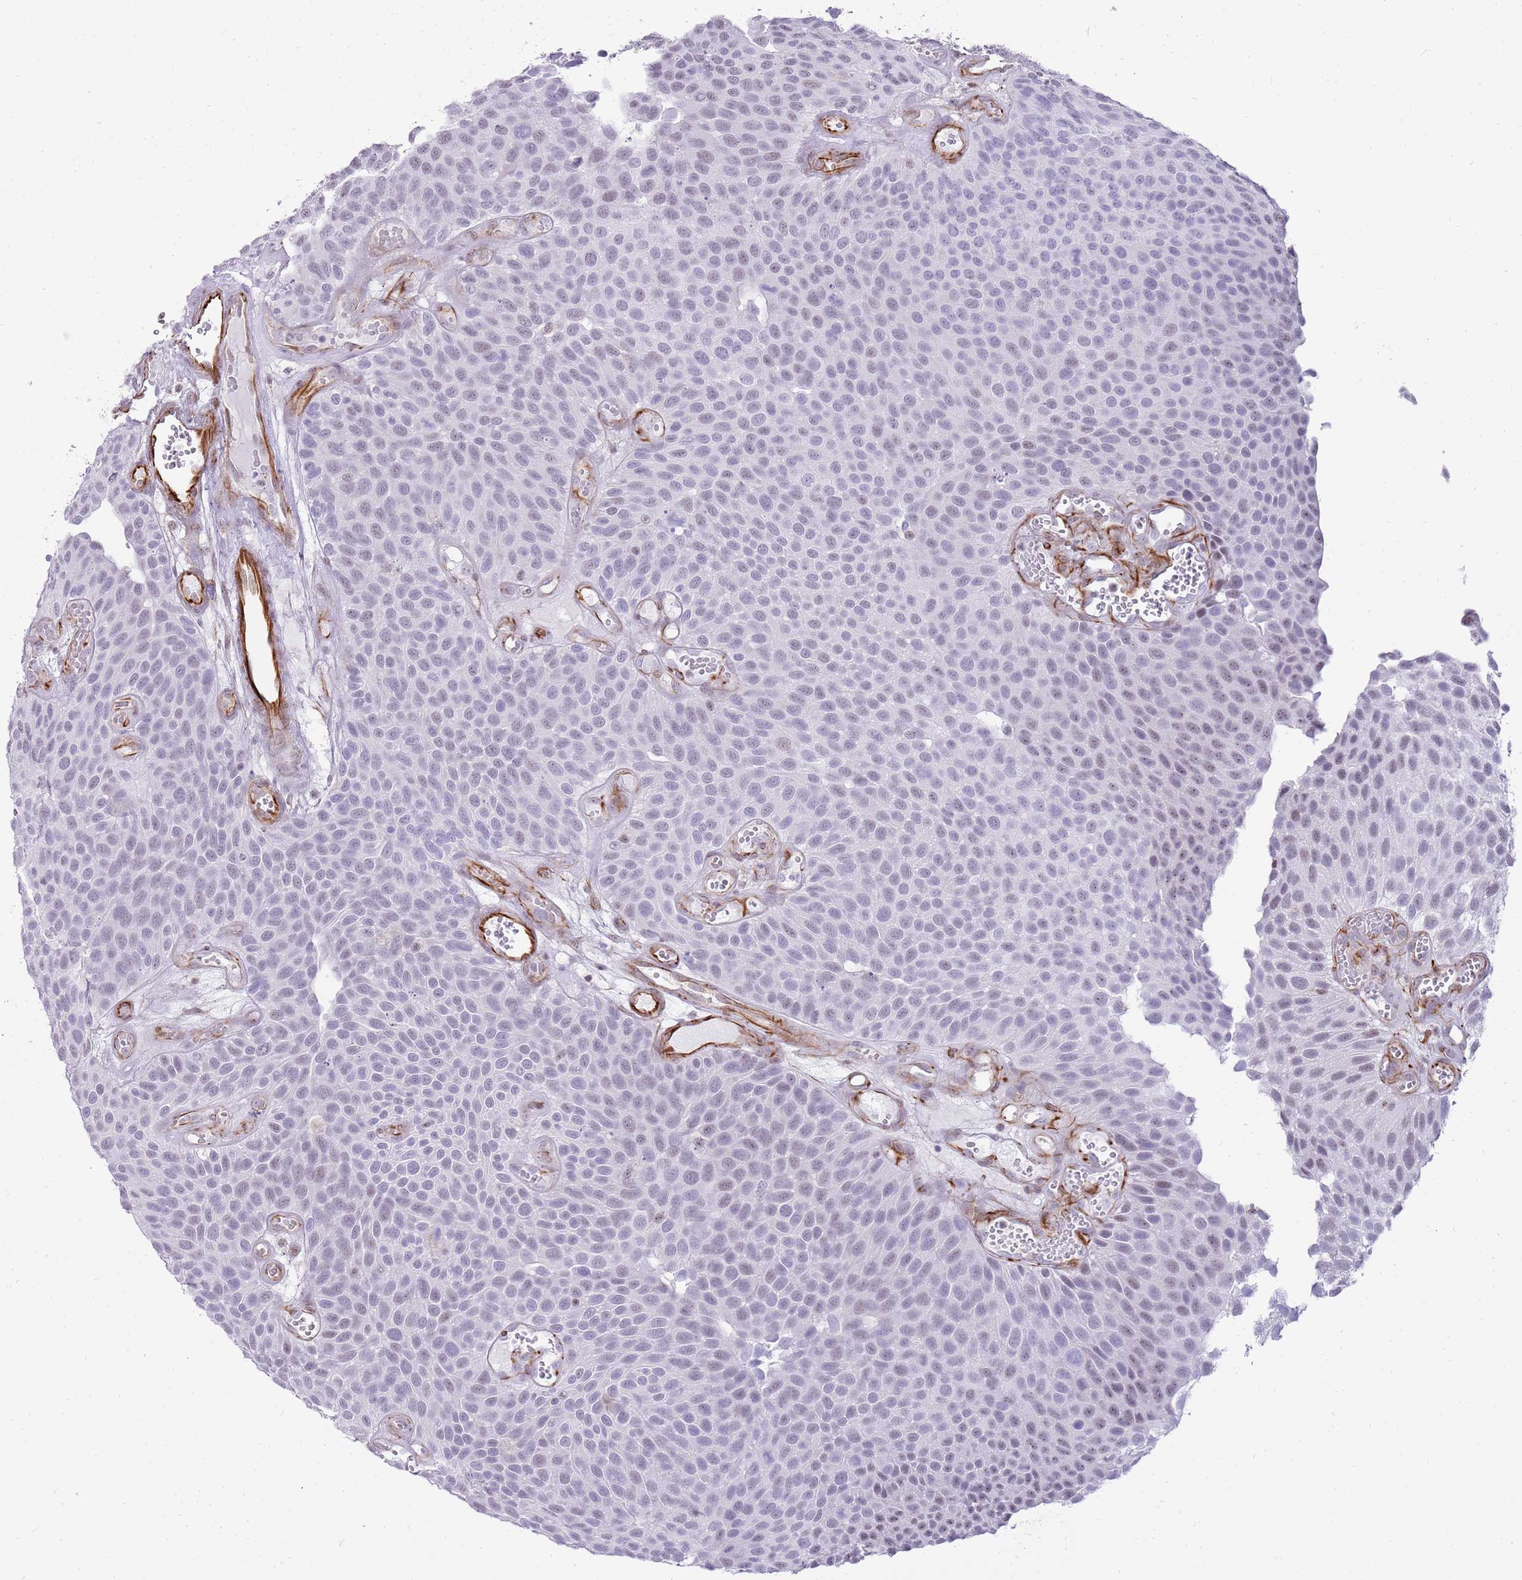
{"staining": {"intensity": "negative", "quantity": "none", "location": "none"}, "tissue": "urothelial cancer", "cell_type": "Tumor cells", "image_type": "cancer", "snomed": [{"axis": "morphology", "description": "Urothelial carcinoma, Low grade"}, {"axis": "topography", "description": "Urinary bladder"}], "caption": "A high-resolution micrograph shows immunohistochemistry (IHC) staining of low-grade urothelial carcinoma, which reveals no significant positivity in tumor cells. Brightfield microscopy of IHC stained with DAB (3,3'-diaminobenzidine) (brown) and hematoxylin (blue), captured at high magnification.", "gene": "NBPF3", "patient": {"sex": "male", "age": 89}}